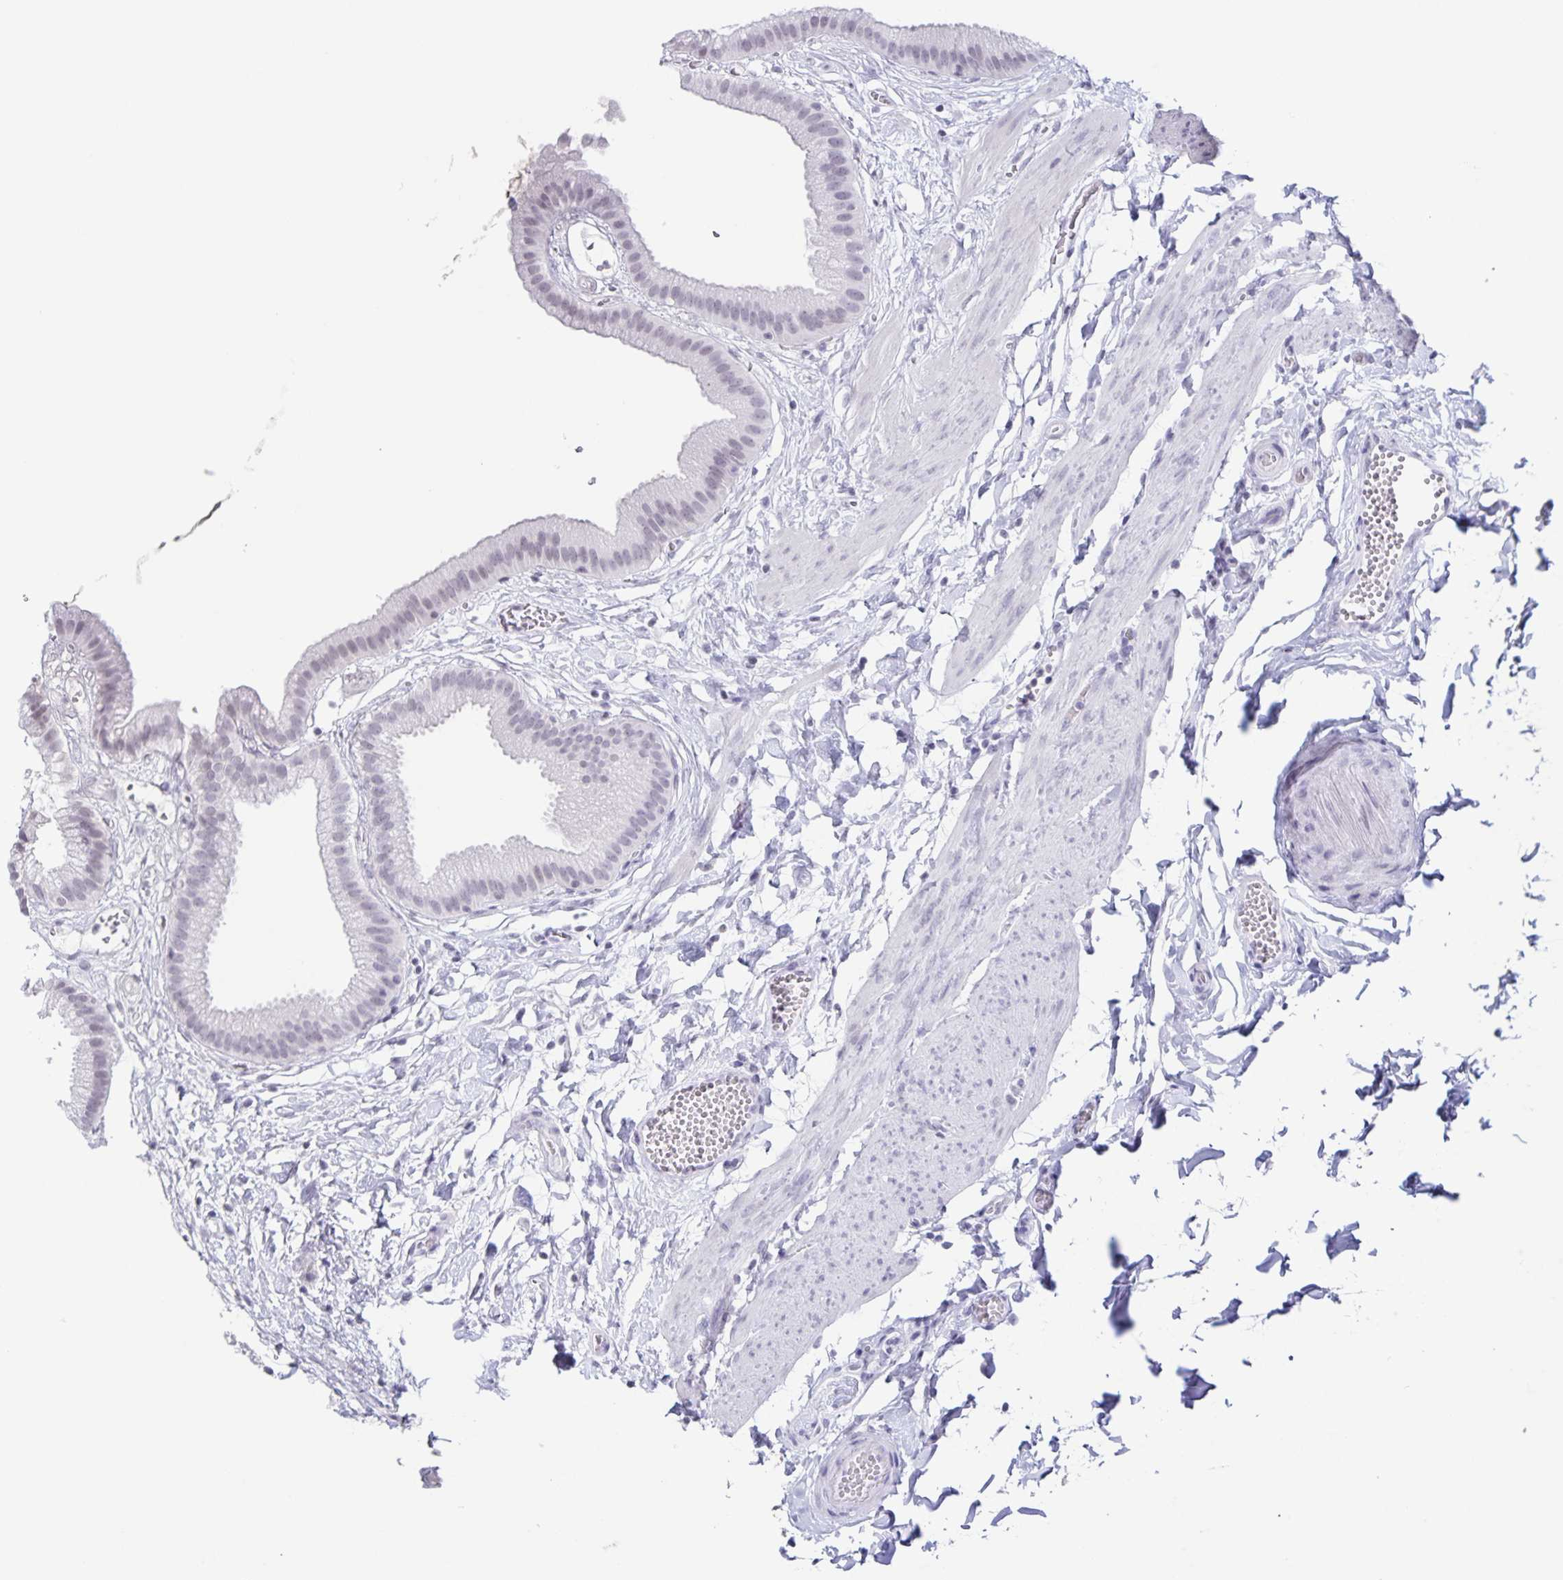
{"staining": {"intensity": "weak", "quantity": "<25%", "location": "nuclear"}, "tissue": "gallbladder", "cell_type": "Glandular cells", "image_type": "normal", "snomed": [{"axis": "morphology", "description": "Normal tissue, NOS"}, {"axis": "topography", "description": "Gallbladder"}], "caption": "An image of gallbladder stained for a protein exhibits no brown staining in glandular cells.", "gene": "LCE6A", "patient": {"sex": "female", "age": 63}}